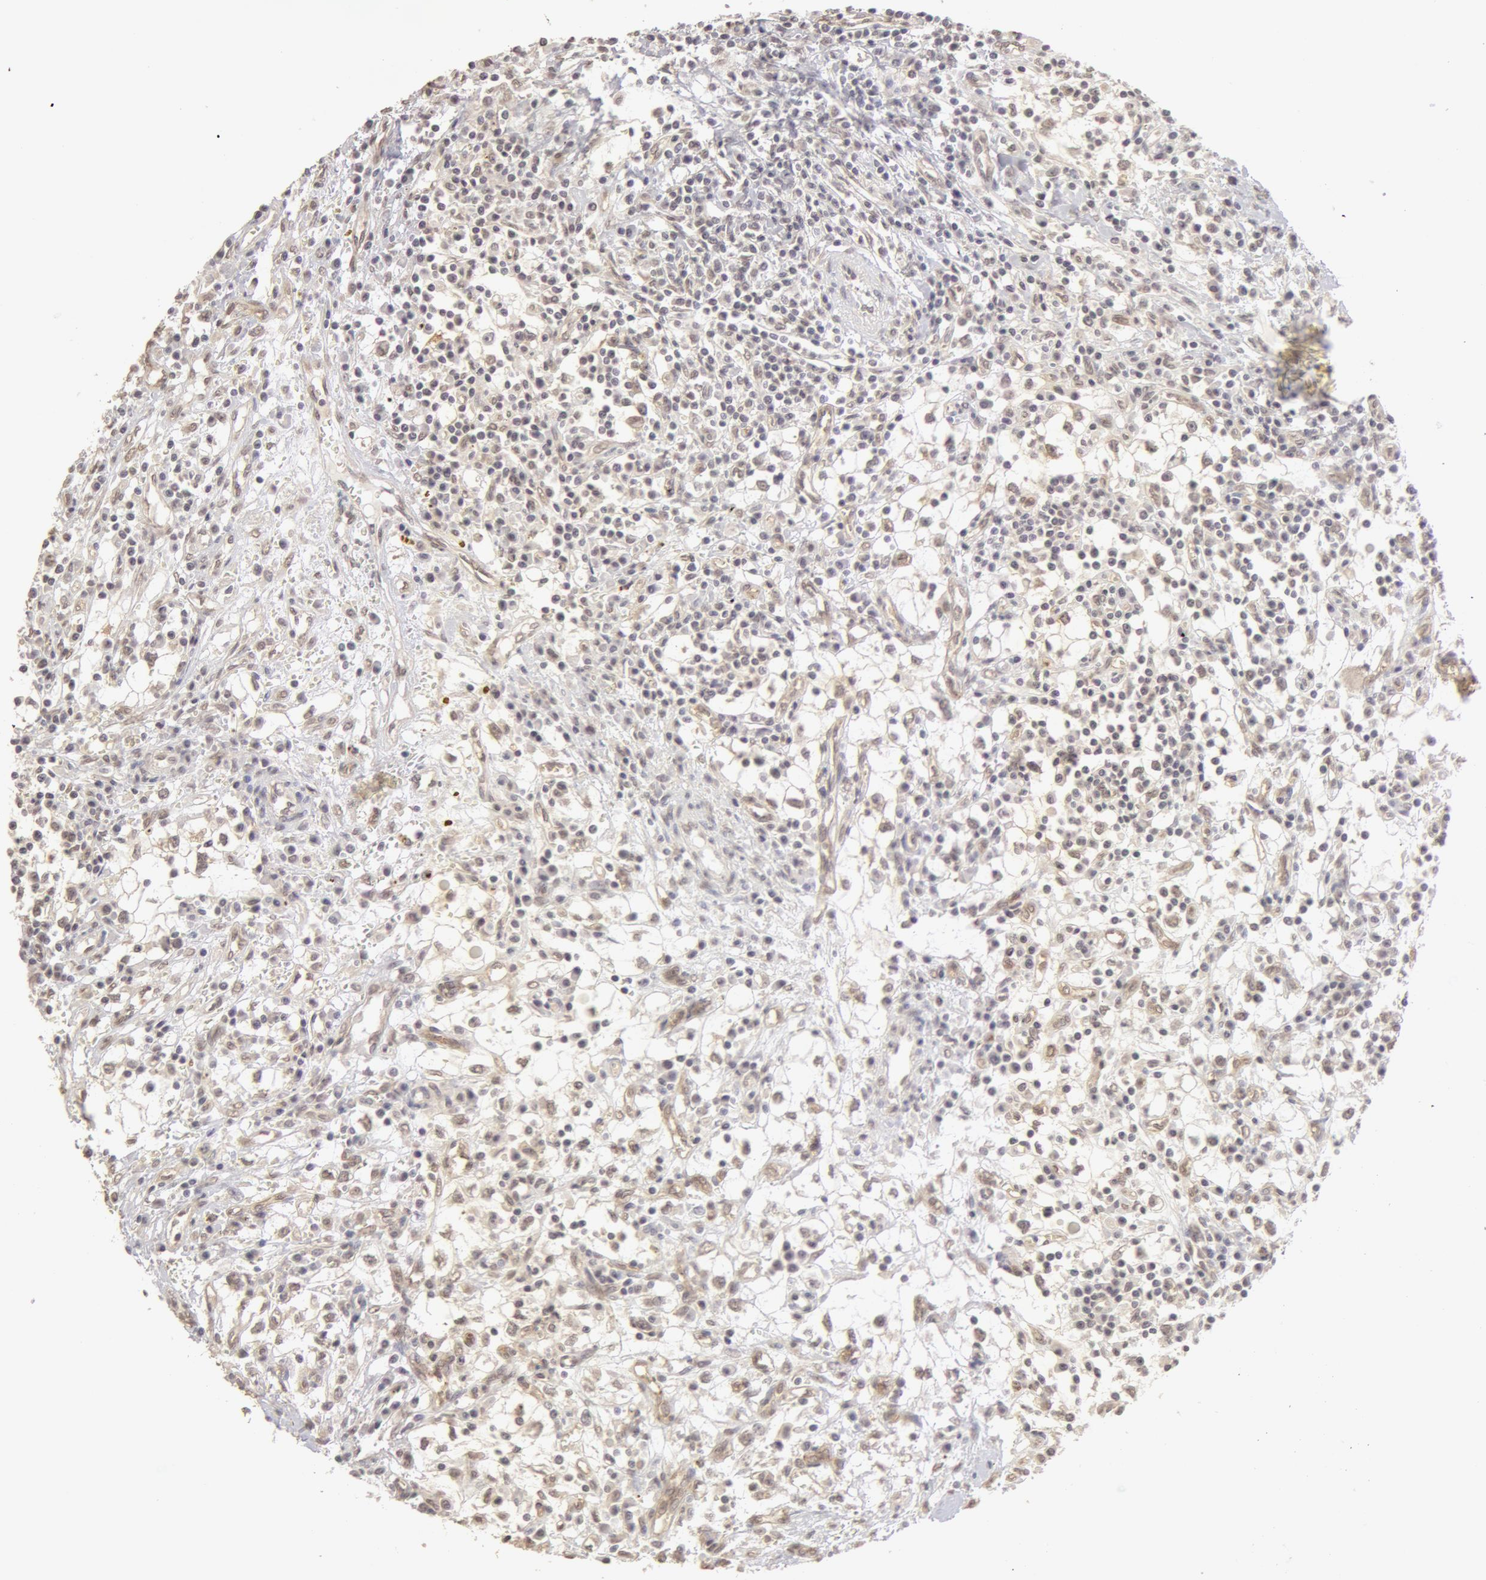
{"staining": {"intensity": "weak", "quantity": ">75%", "location": "nuclear"}, "tissue": "renal cancer", "cell_type": "Tumor cells", "image_type": "cancer", "snomed": [{"axis": "morphology", "description": "Adenocarcinoma, NOS"}, {"axis": "topography", "description": "Kidney"}], "caption": "This is an image of immunohistochemistry (IHC) staining of adenocarcinoma (renal), which shows weak positivity in the nuclear of tumor cells.", "gene": "ADAM10", "patient": {"sex": "male", "age": 82}}